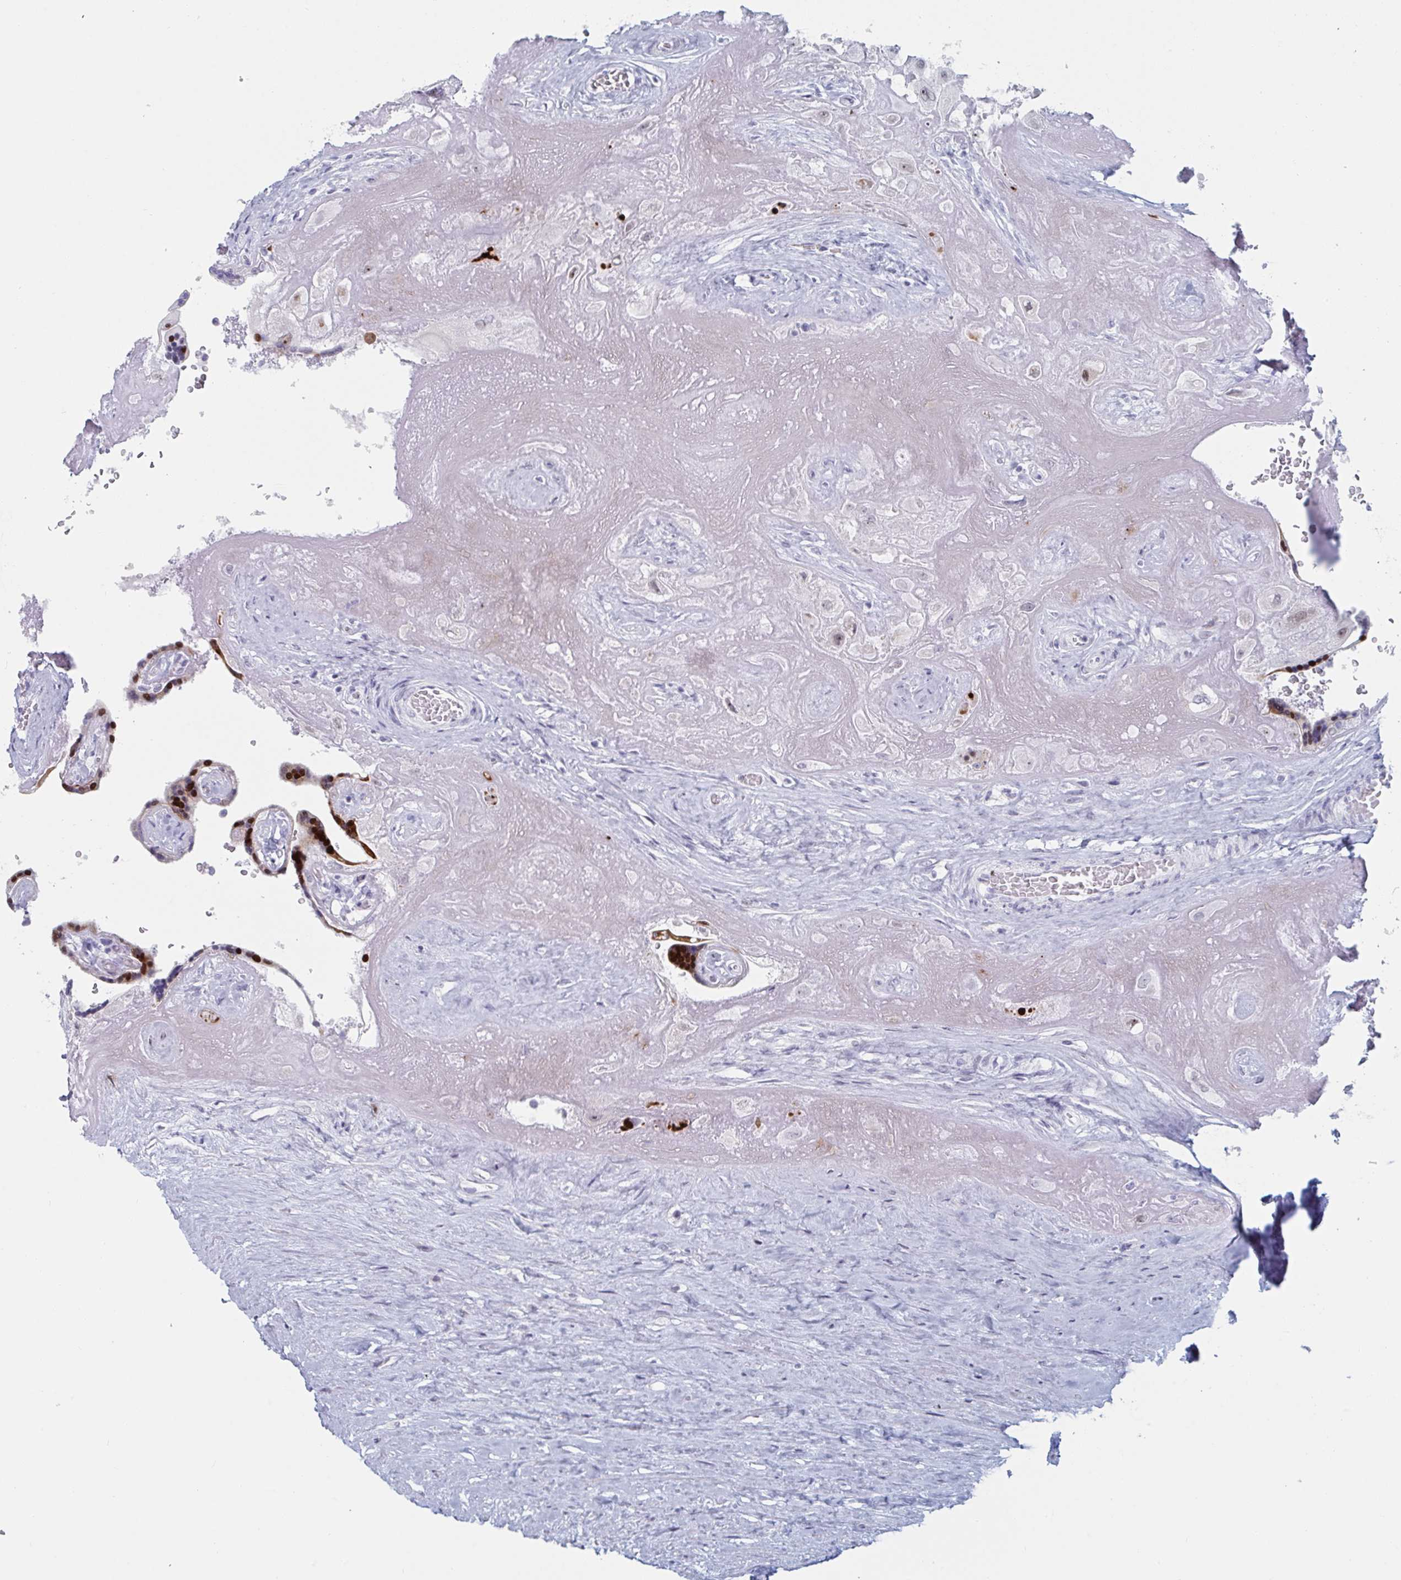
{"staining": {"intensity": "moderate", "quantity": "<25%", "location": "nuclear"}, "tissue": "placenta", "cell_type": "Decidual cells", "image_type": "normal", "snomed": [{"axis": "morphology", "description": "Normal tissue, NOS"}, {"axis": "topography", "description": "Placenta"}], "caption": "Placenta stained with a brown dye shows moderate nuclear positive staining in approximately <25% of decidual cells.", "gene": "NR1H2", "patient": {"sex": "female", "age": 32}}